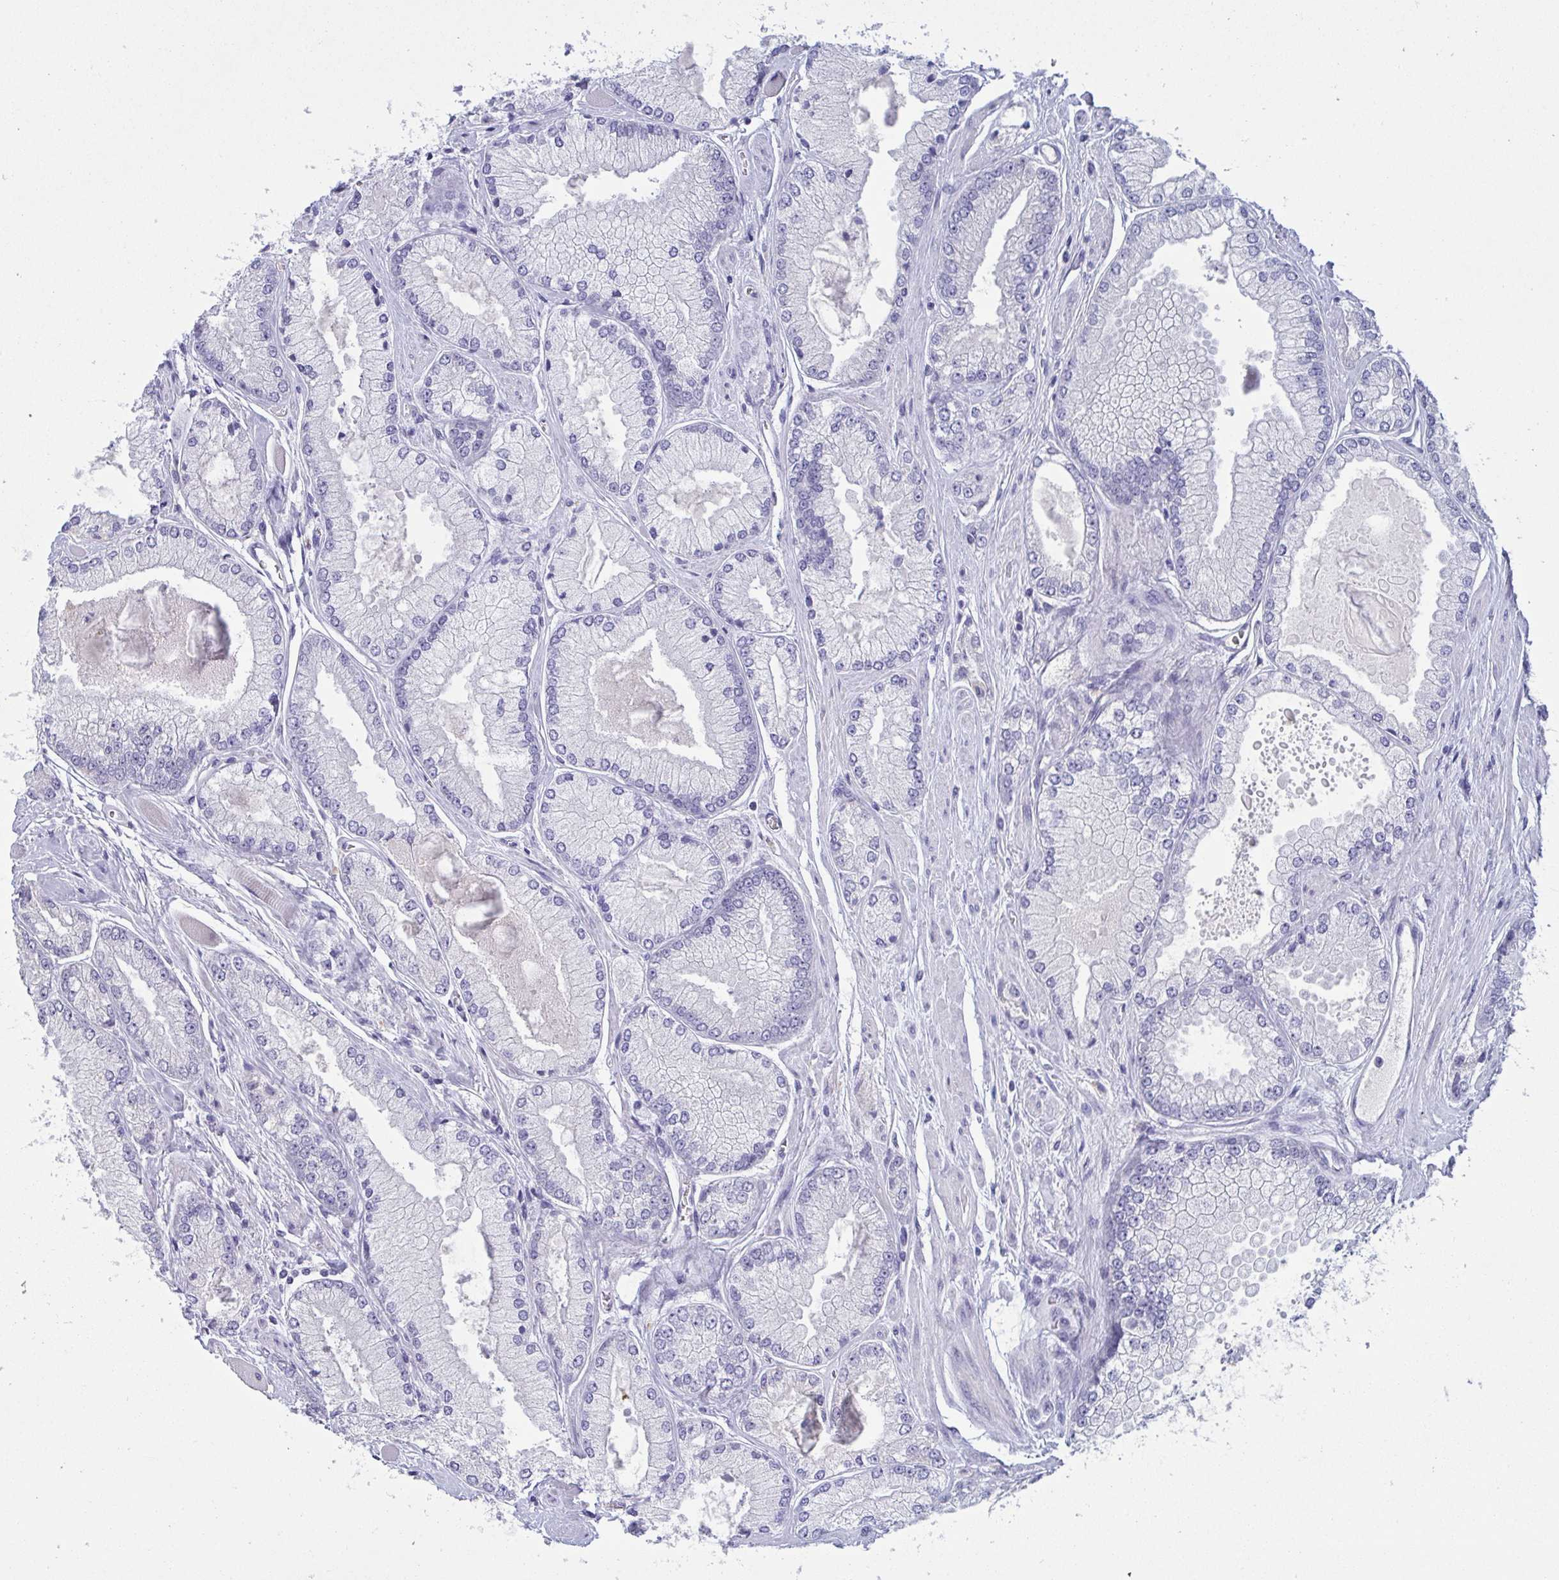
{"staining": {"intensity": "negative", "quantity": "none", "location": "none"}, "tissue": "prostate cancer", "cell_type": "Tumor cells", "image_type": "cancer", "snomed": [{"axis": "morphology", "description": "Adenocarcinoma, Low grade"}, {"axis": "topography", "description": "Prostate"}], "caption": "Immunohistochemistry image of human prostate adenocarcinoma (low-grade) stained for a protein (brown), which shows no staining in tumor cells. (DAB (3,3'-diaminobenzidine) immunohistochemistry (IHC) visualized using brightfield microscopy, high magnification).", "gene": "TAS2R38", "patient": {"sex": "male", "age": 67}}